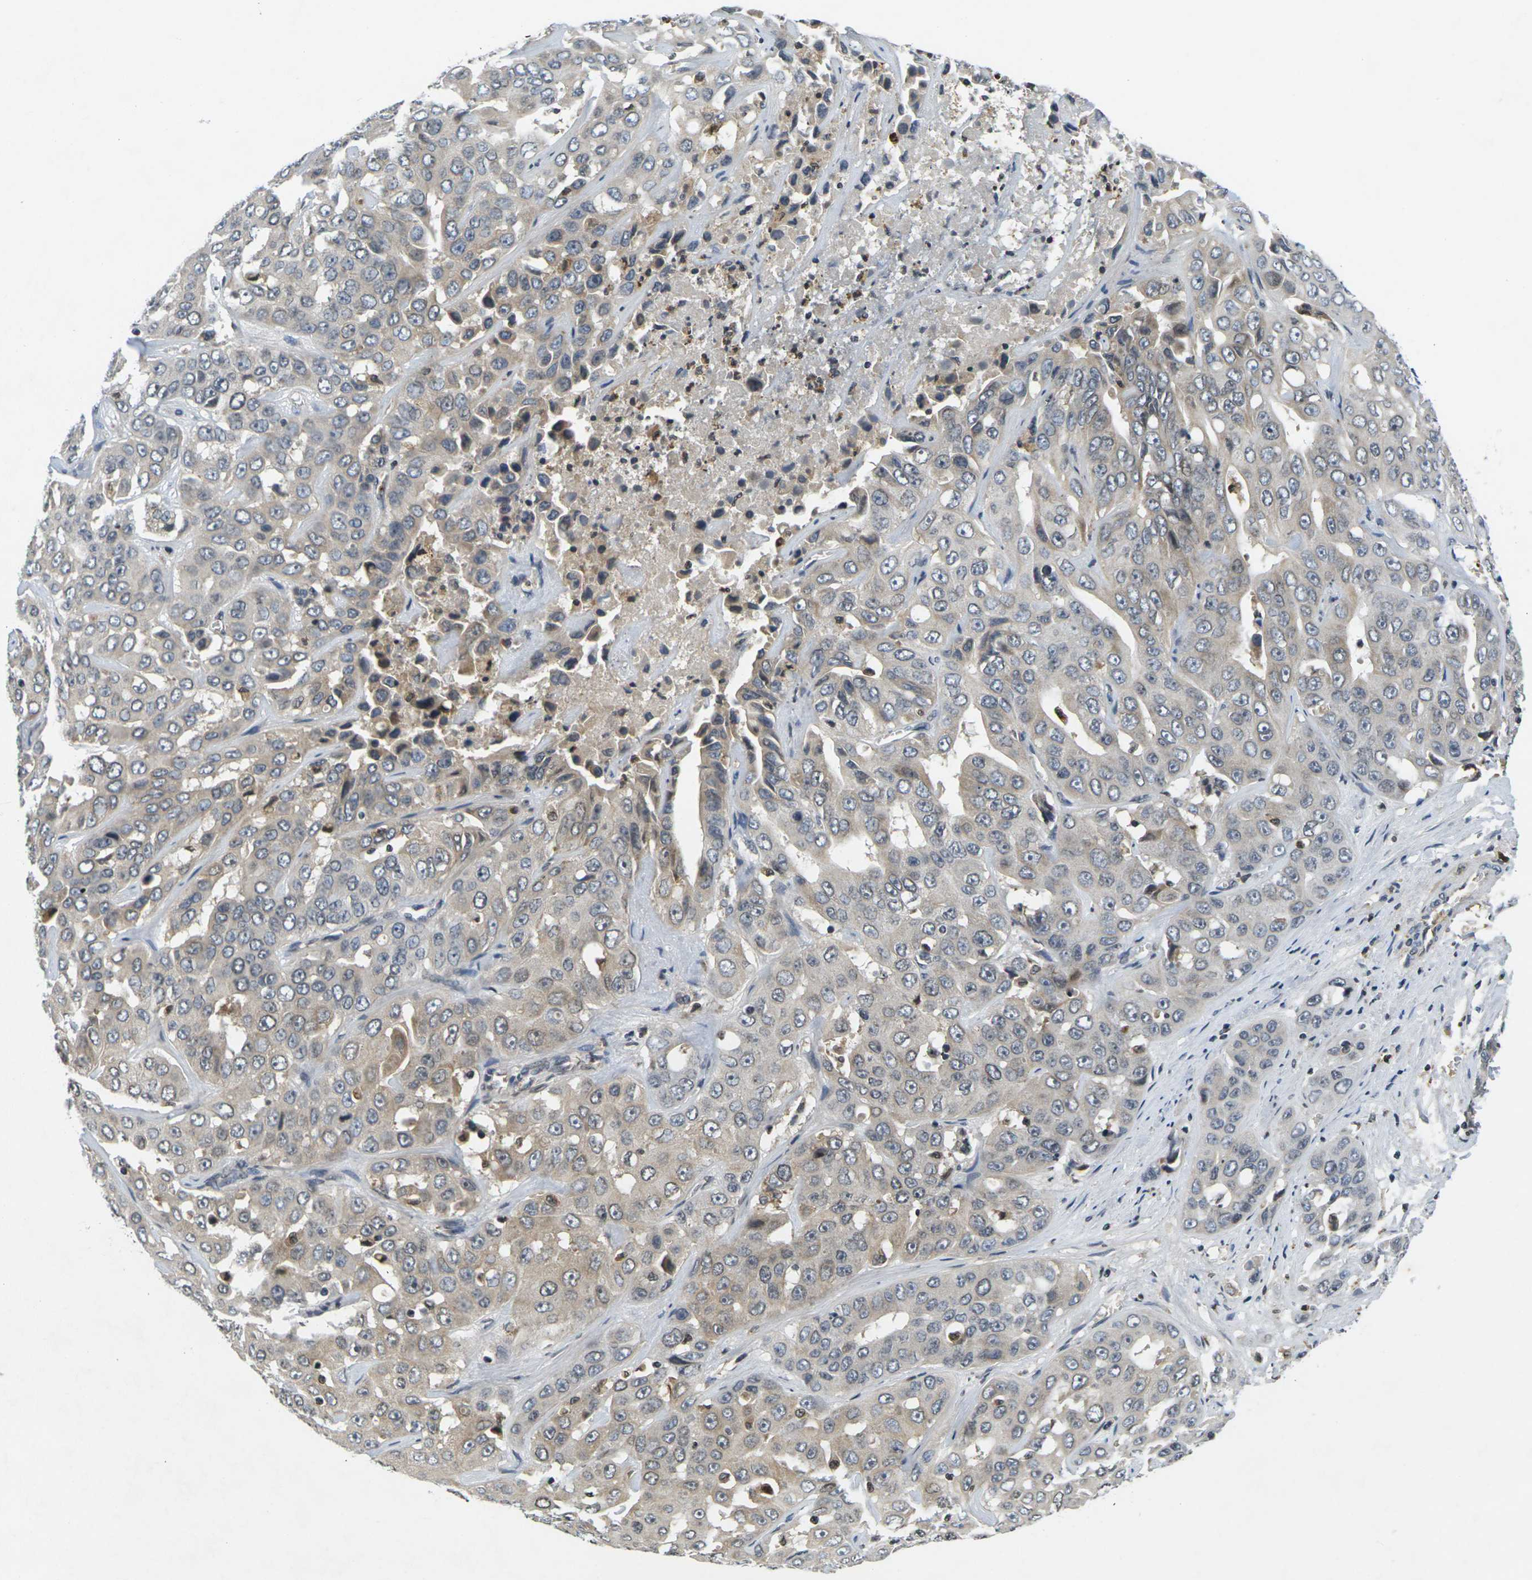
{"staining": {"intensity": "moderate", "quantity": "<25%", "location": "cytoplasmic/membranous"}, "tissue": "liver cancer", "cell_type": "Tumor cells", "image_type": "cancer", "snomed": [{"axis": "morphology", "description": "Cholangiocarcinoma"}, {"axis": "topography", "description": "Liver"}], "caption": "Immunohistochemistry (IHC) (DAB) staining of liver cancer demonstrates moderate cytoplasmic/membranous protein positivity in approximately <25% of tumor cells.", "gene": "C1QC", "patient": {"sex": "female", "age": 52}}